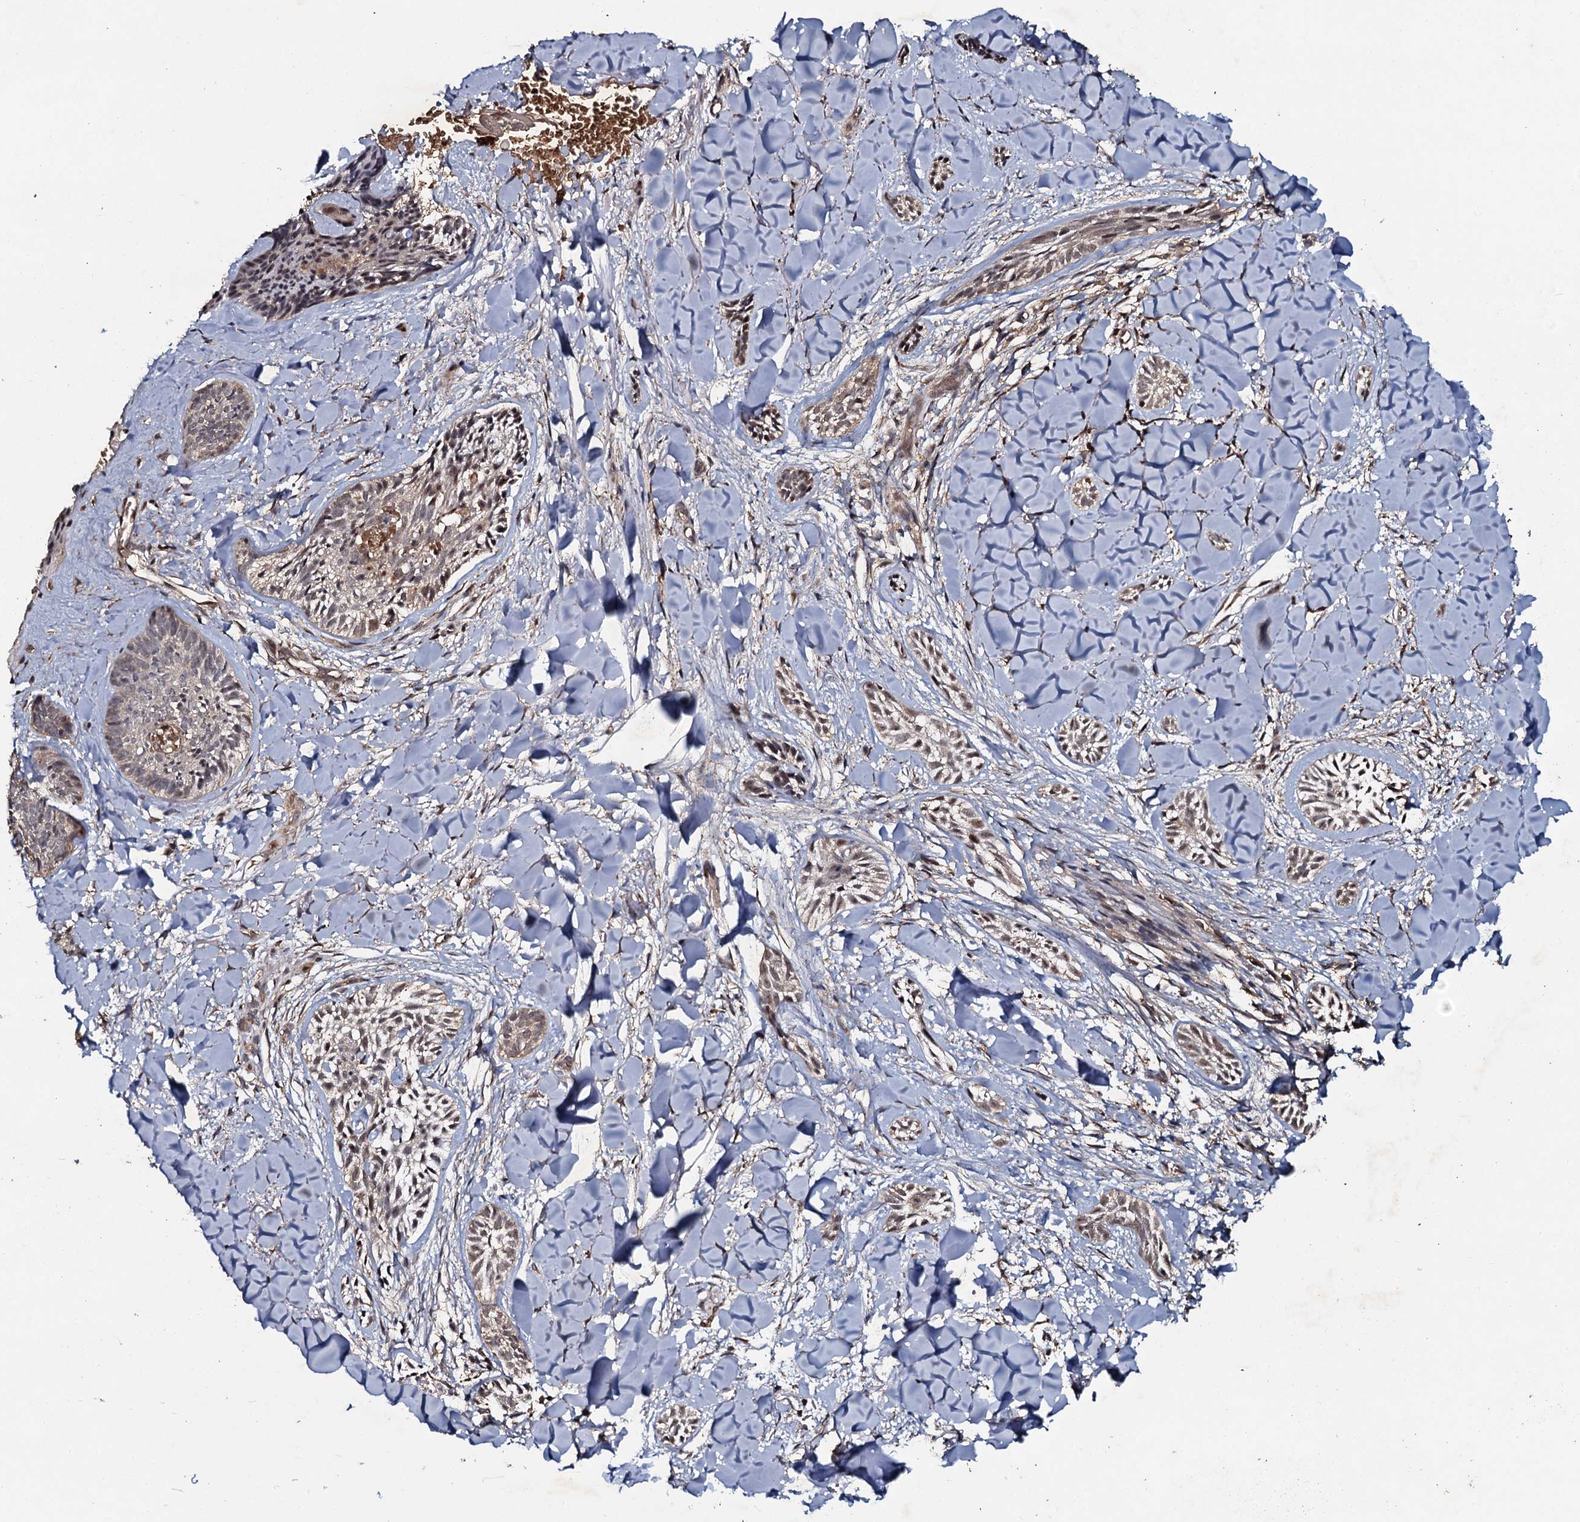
{"staining": {"intensity": "weak", "quantity": "25%-75%", "location": "cytoplasmic/membranous"}, "tissue": "skin cancer", "cell_type": "Tumor cells", "image_type": "cancer", "snomed": [{"axis": "morphology", "description": "Basal cell carcinoma"}, {"axis": "topography", "description": "Skin"}], "caption": "Weak cytoplasmic/membranous positivity for a protein is appreciated in approximately 25%-75% of tumor cells of skin cancer using immunohistochemistry (IHC).", "gene": "ADGRG3", "patient": {"sex": "female", "age": 59}}